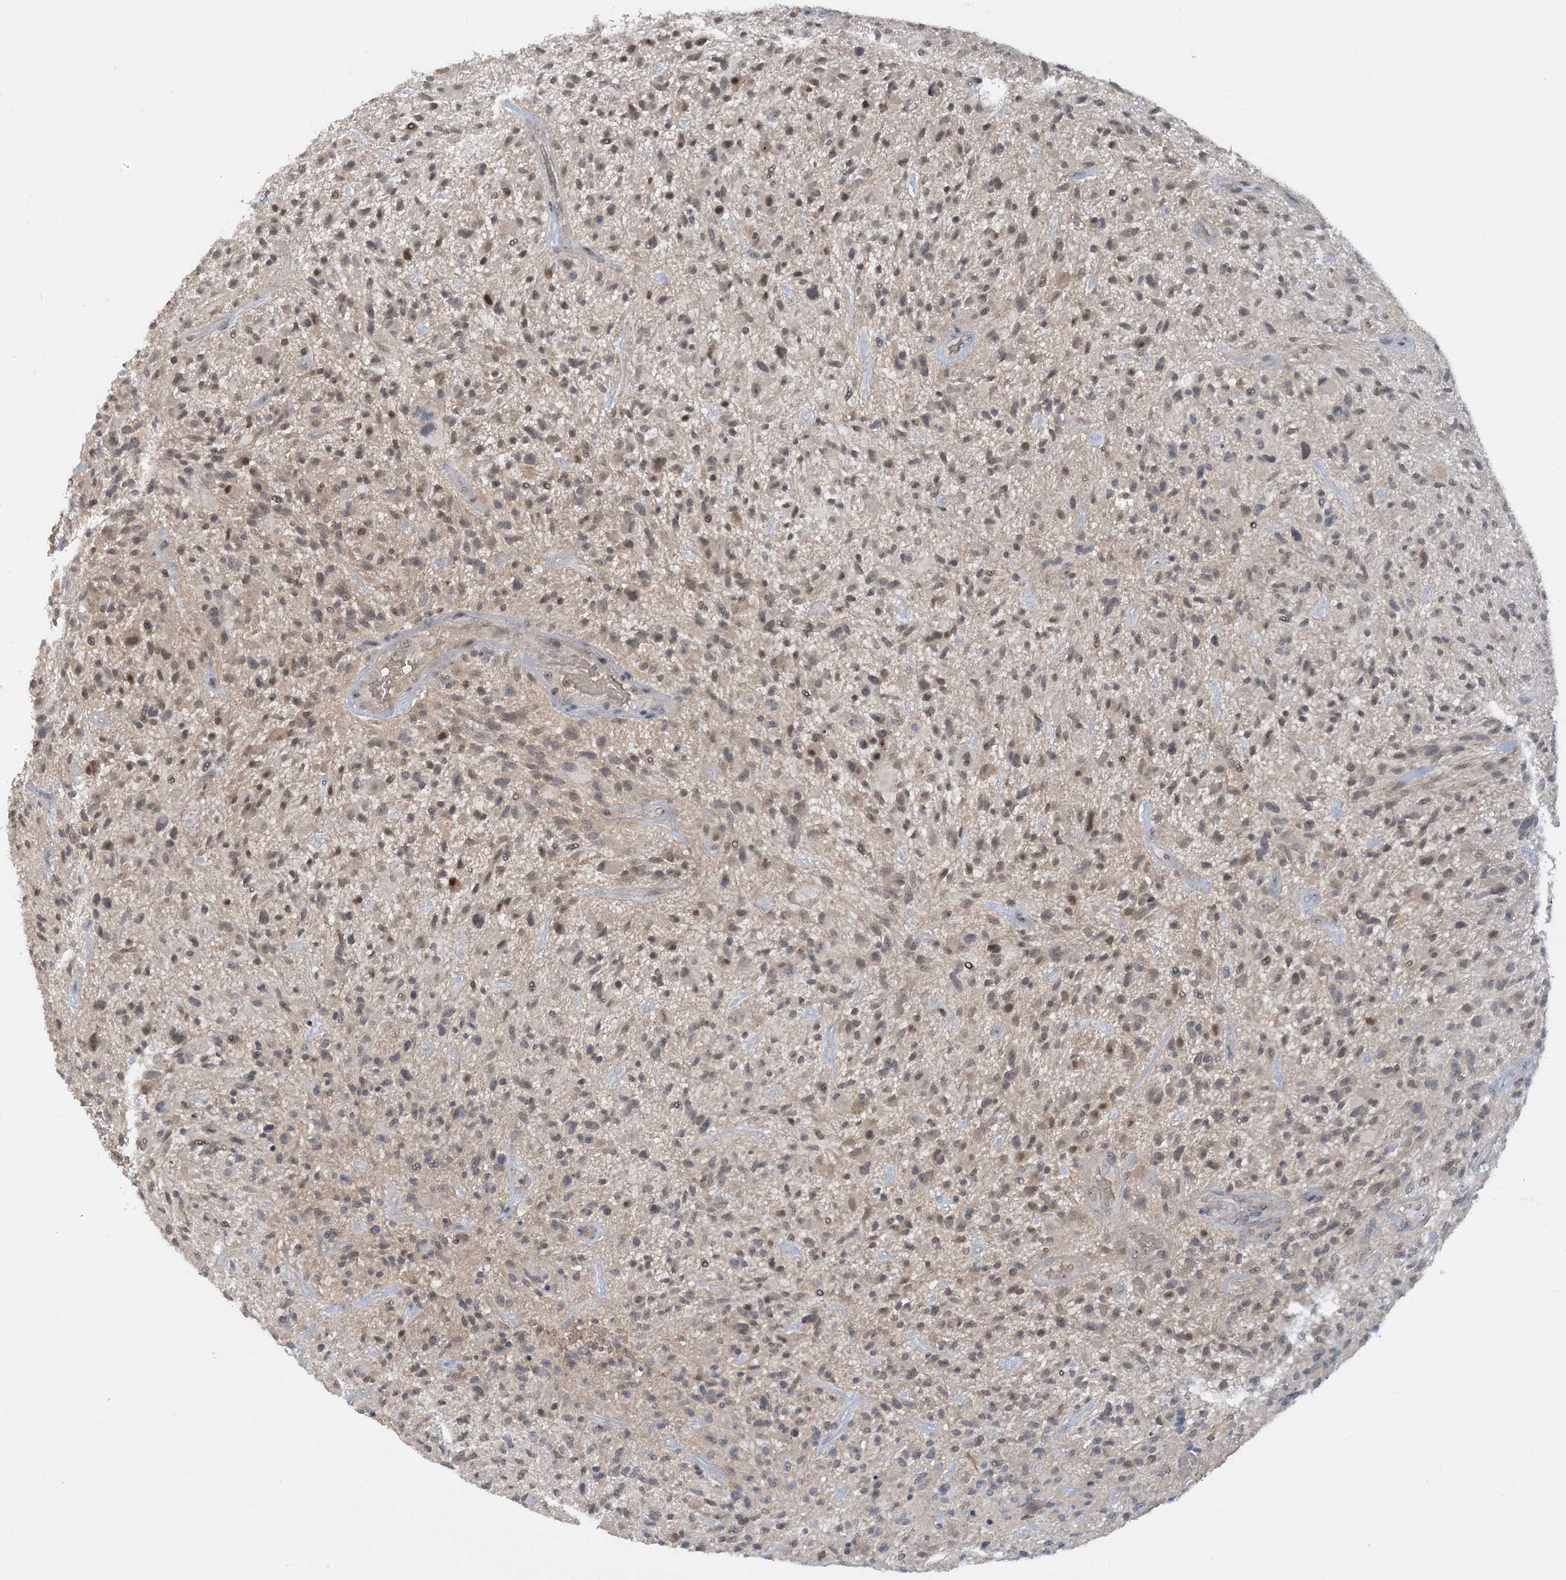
{"staining": {"intensity": "weak", "quantity": "25%-75%", "location": "nuclear"}, "tissue": "glioma", "cell_type": "Tumor cells", "image_type": "cancer", "snomed": [{"axis": "morphology", "description": "Glioma, malignant, High grade"}, {"axis": "topography", "description": "Brain"}], "caption": "Weak nuclear staining is seen in about 25%-75% of tumor cells in glioma.", "gene": "UBE2E1", "patient": {"sex": "male", "age": 47}}